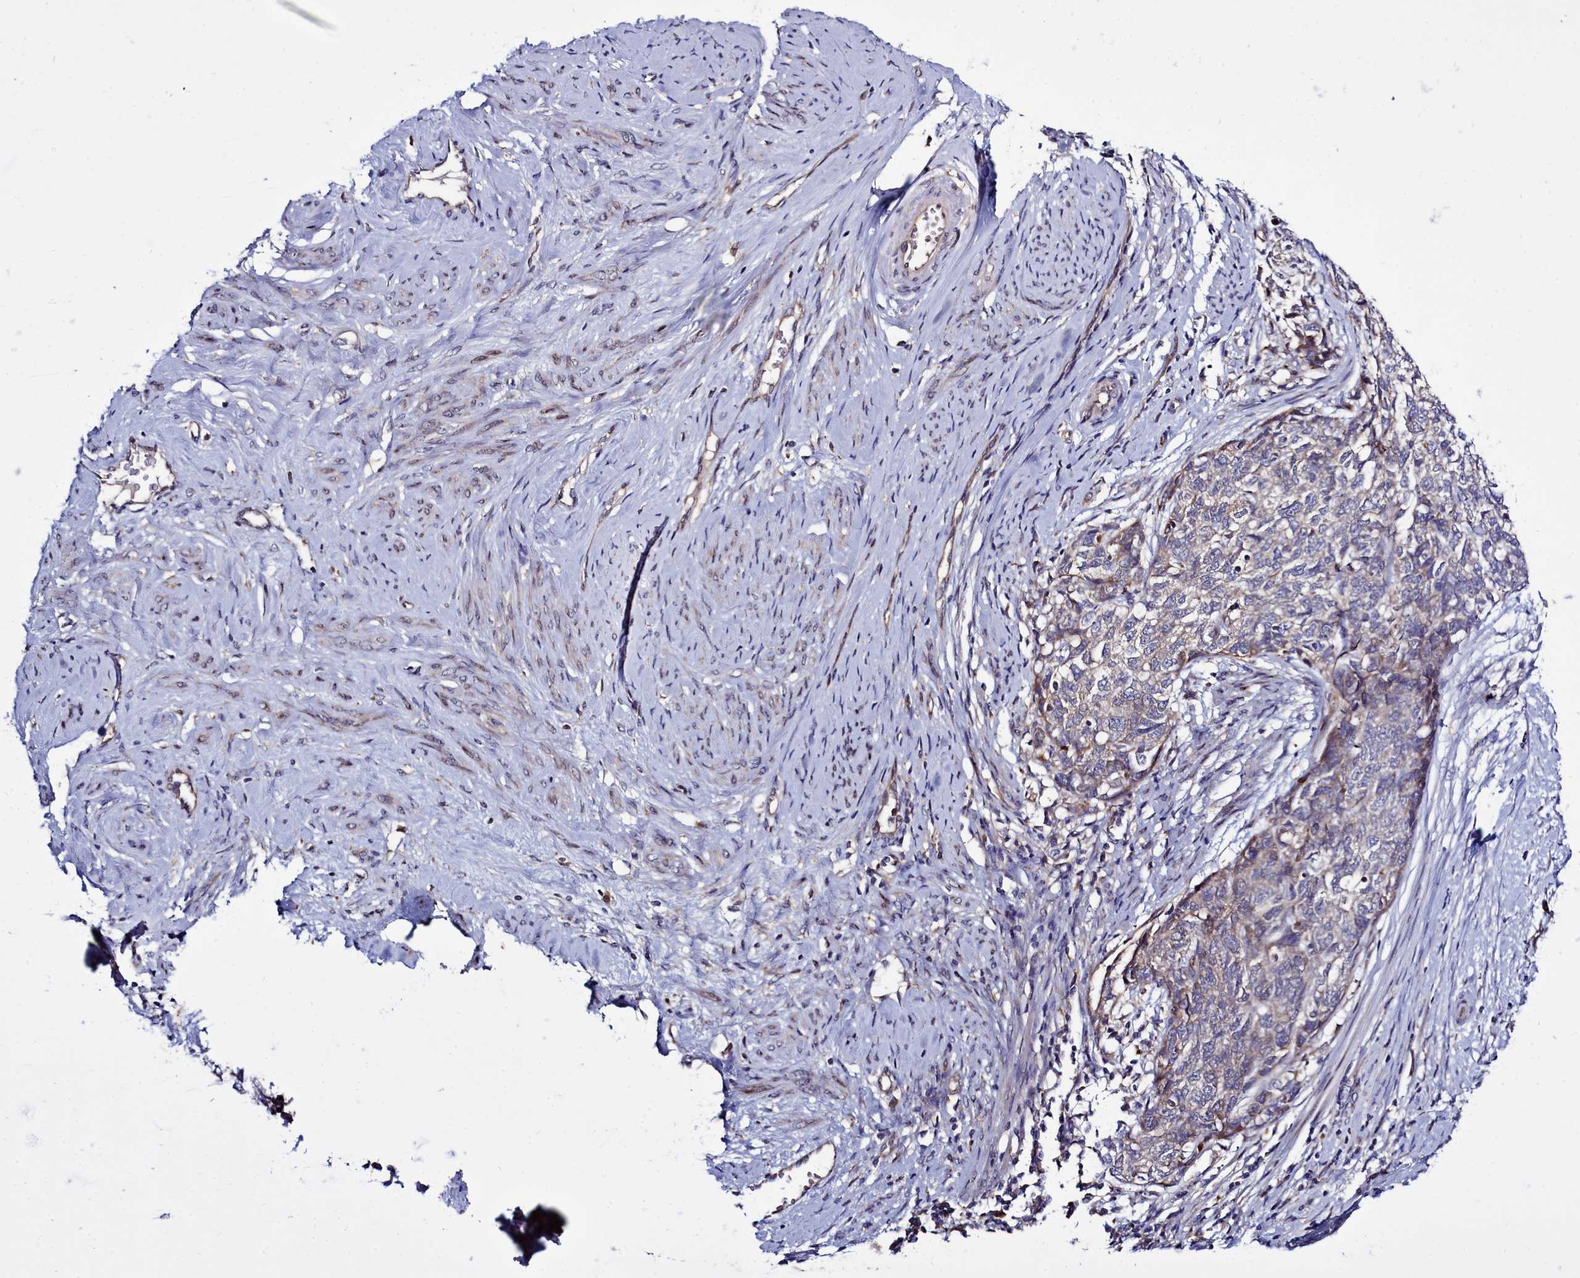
{"staining": {"intensity": "negative", "quantity": "none", "location": "none"}, "tissue": "cervical cancer", "cell_type": "Tumor cells", "image_type": "cancer", "snomed": [{"axis": "morphology", "description": "Squamous cell carcinoma, NOS"}, {"axis": "topography", "description": "Cervix"}], "caption": "Immunohistochemistry (IHC) image of human cervical cancer stained for a protein (brown), which reveals no positivity in tumor cells.", "gene": "RAPGEF4", "patient": {"sex": "female", "age": 63}}